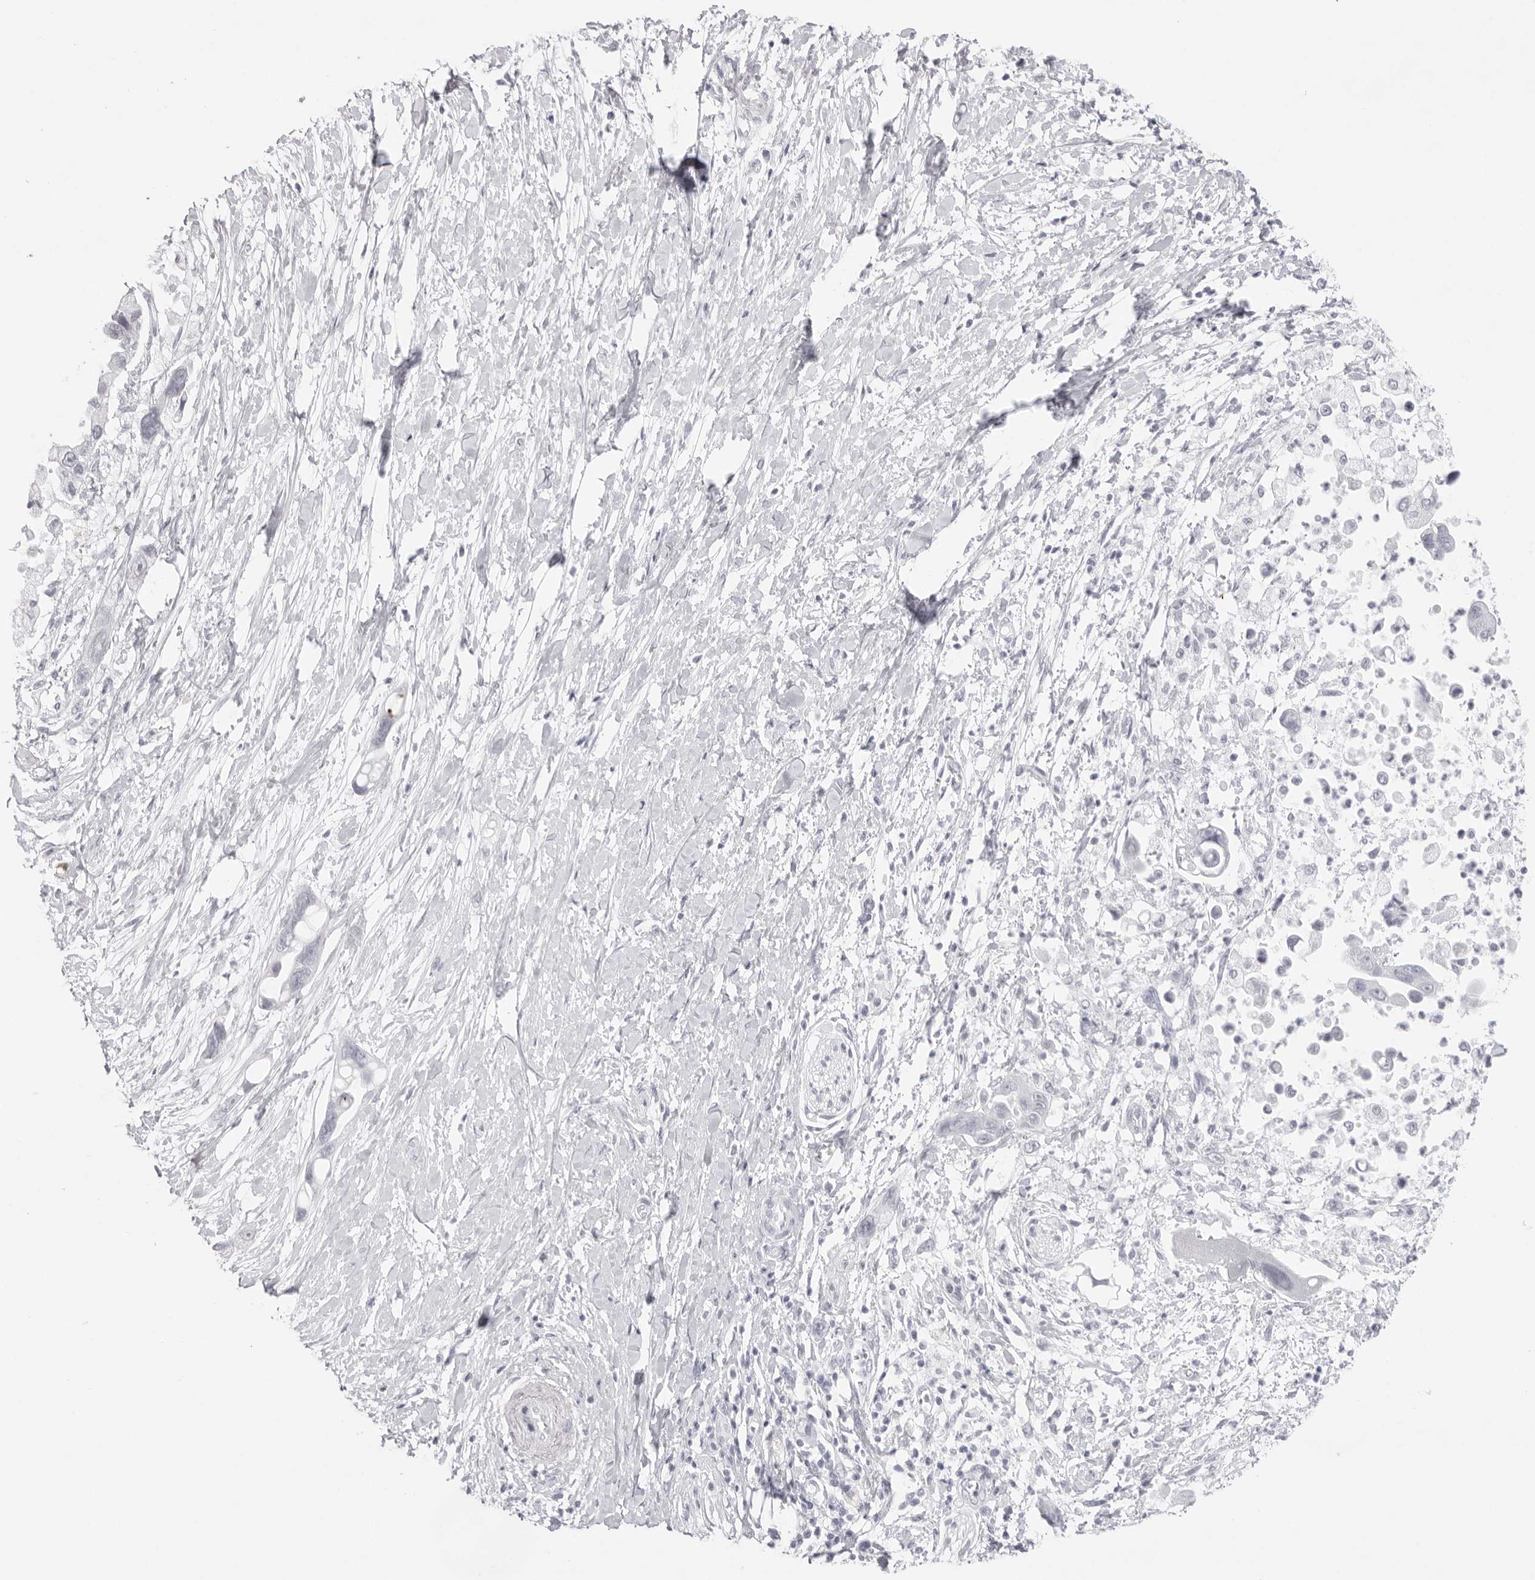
{"staining": {"intensity": "negative", "quantity": "none", "location": "none"}, "tissue": "pancreatic cancer", "cell_type": "Tumor cells", "image_type": "cancer", "snomed": [{"axis": "morphology", "description": "Adenocarcinoma, NOS"}, {"axis": "topography", "description": "Pancreas"}], "caption": "Tumor cells show no significant positivity in pancreatic cancer (adenocarcinoma).", "gene": "KLK12", "patient": {"sex": "female", "age": 72}}